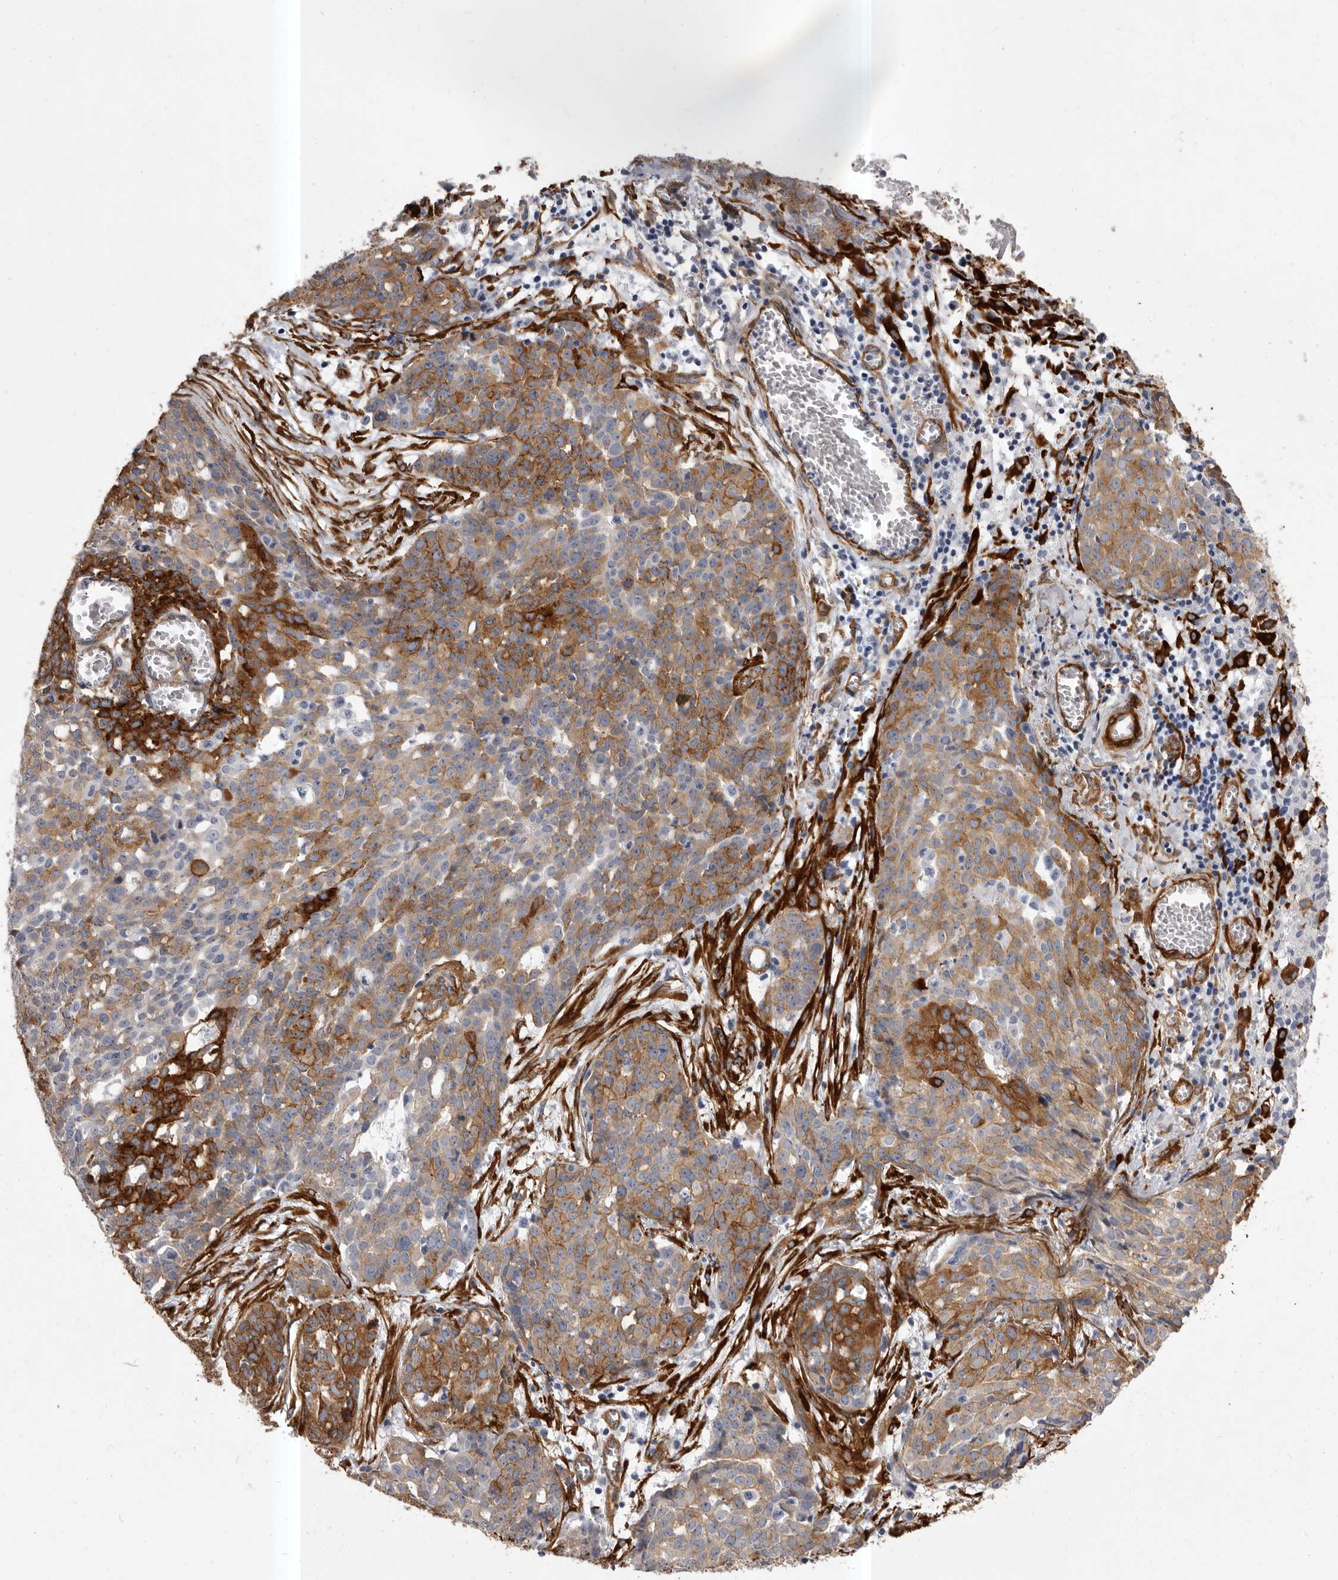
{"staining": {"intensity": "strong", "quantity": "25%-75%", "location": "cytoplasmic/membranous"}, "tissue": "ovarian cancer", "cell_type": "Tumor cells", "image_type": "cancer", "snomed": [{"axis": "morphology", "description": "Cystadenocarcinoma, serous, NOS"}, {"axis": "topography", "description": "Soft tissue"}, {"axis": "topography", "description": "Ovary"}], "caption": "High-power microscopy captured an IHC histopathology image of serous cystadenocarcinoma (ovarian), revealing strong cytoplasmic/membranous expression in approximately 25%-75% of tumor cells. The protein of interest is shown in brown color, while the nuclei are stained blue.", "gene": "ENAH", "patient": {"sex": "female", "age": 57}}